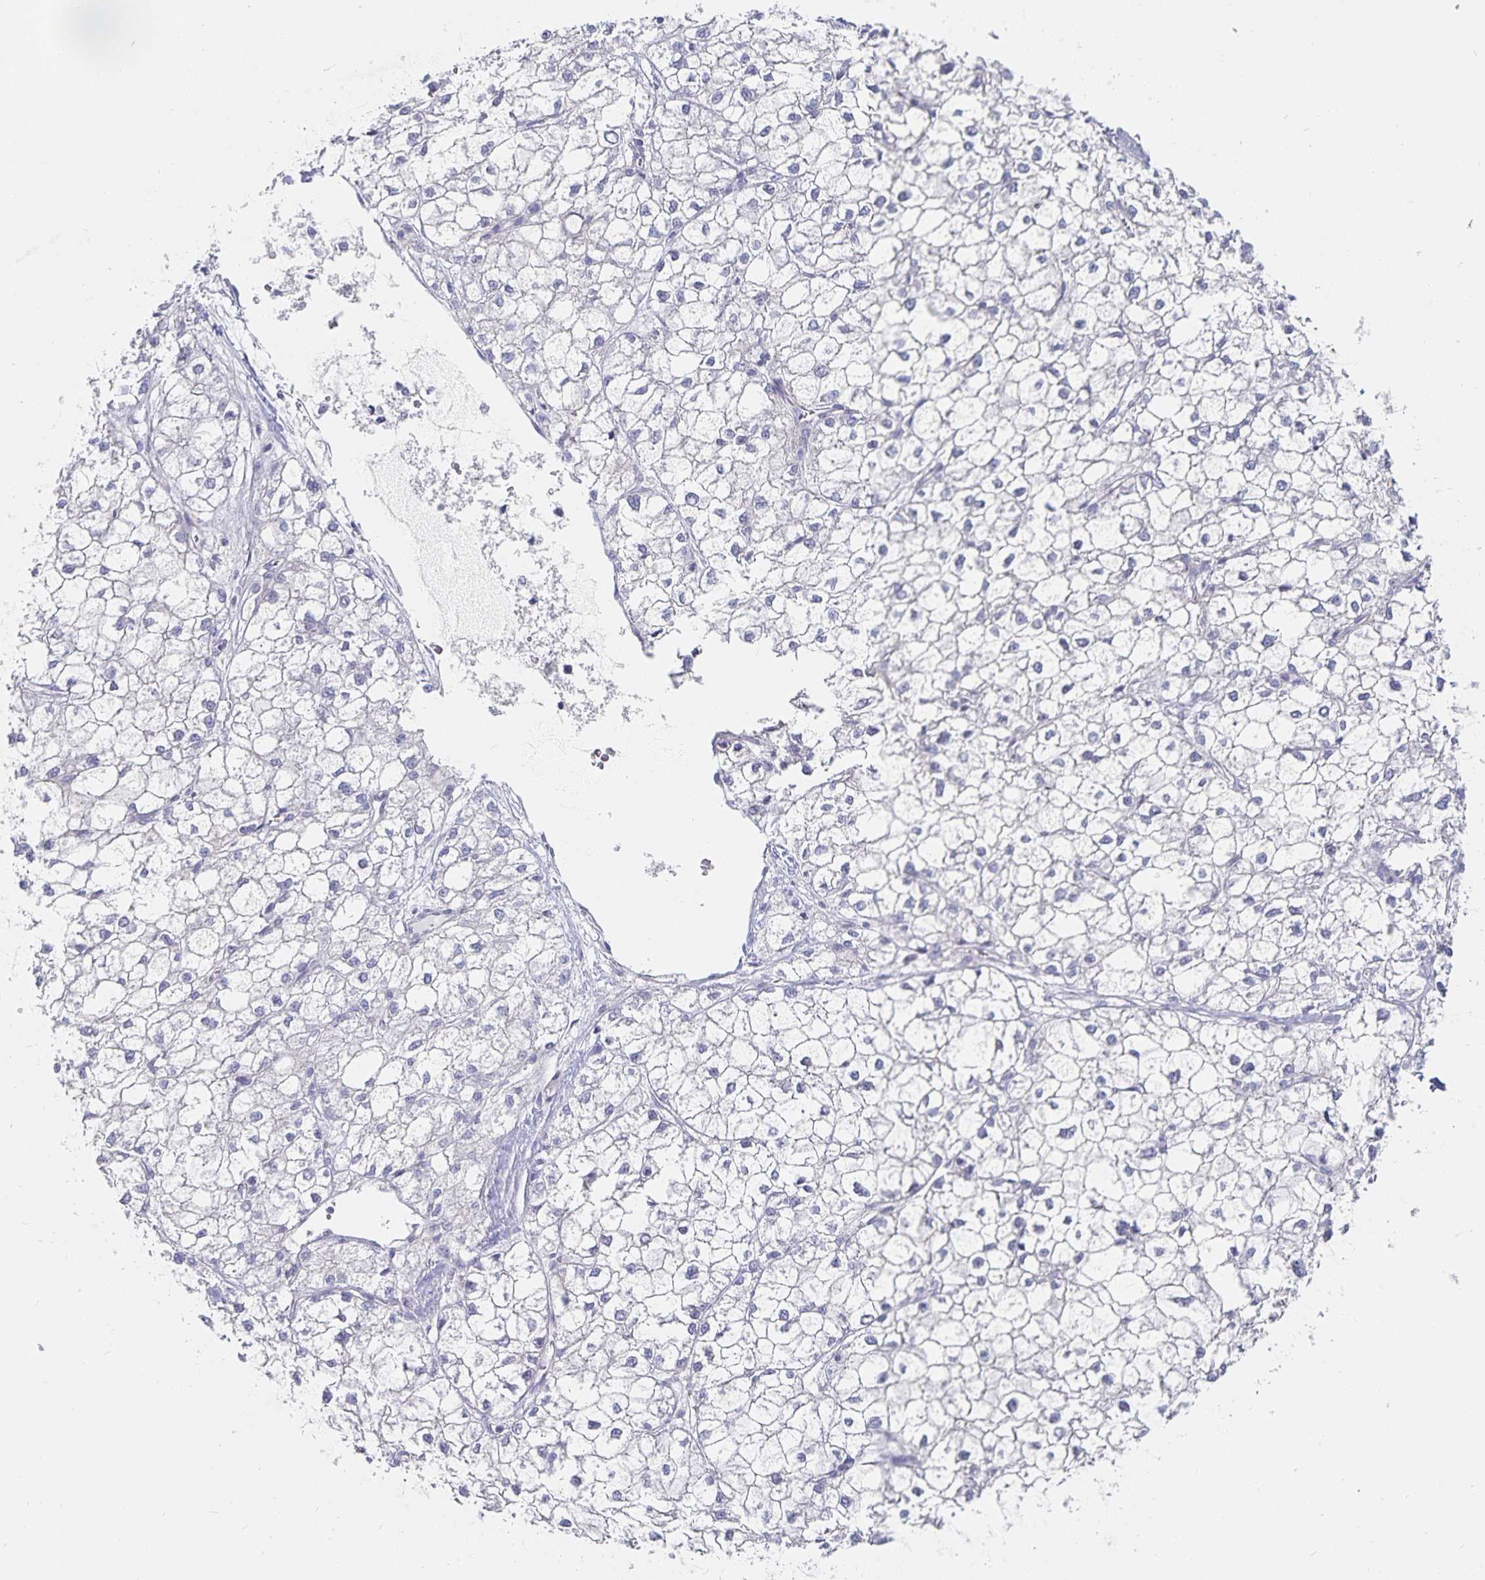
{"staining": {"intensity": "negative", "quantity": "none", "location": "none"}, "tissue": "liver cancer", "cell_type": "Tumor cells", "image_type": "cancer", "snomed": [{"axis": "morphology", "description": "Carcinoma, Hepatocellular, NOS"}, {"axis": "topography", "description": "Liver"}], "caption": "Immunohistochemistry histopathology image of human hepatocellular carcinoma (liver) stained for a protein (brown), which exhibits no positivity in tumor cells.", "gene": "SFTPA1", "patient": {"sex": "female", "age": 43}}